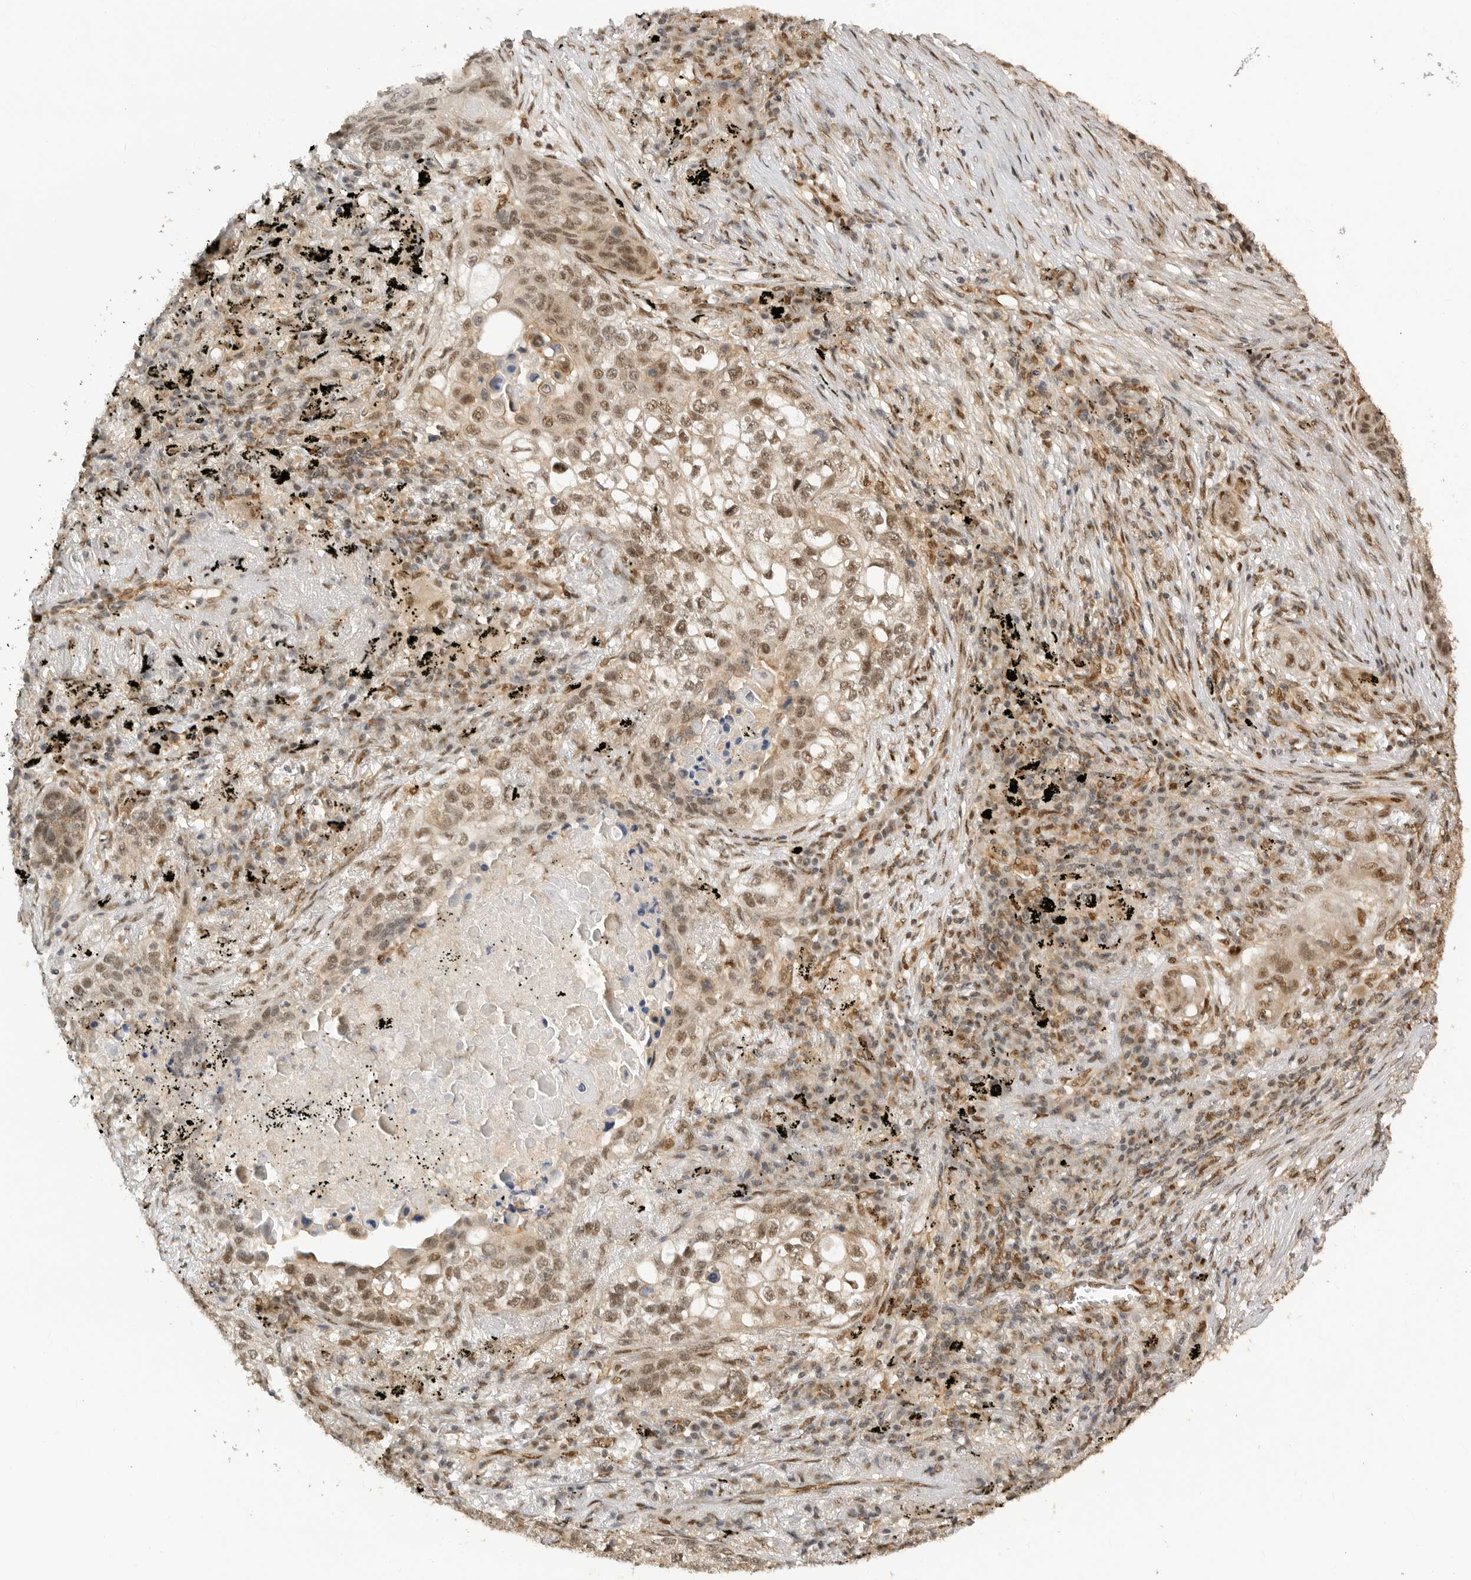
{"staining": {"intensity": "moderate", "quantity": ">75%", "location": "cytoplasmic/membranous,nuclear"}, "tissue": "lung cancer", "cell_type": "Tumor cells", "image_type": "cancer", "snomed": [{"axis": "morphology", "description": "Squamous cell carcinoma, NOS"}, {"axis": "topography", "description": "Lung"}], "caption": "High-power microscopy captured an IHC photomicrograph of lung cancer (squamous cell carcinoma), revealing moderate cytoplasmic/membranous and nuclear expression in about >75% of tumor cells.", "gene": "ALKAL1", "patient": {"sex": "female", "age": 63}}